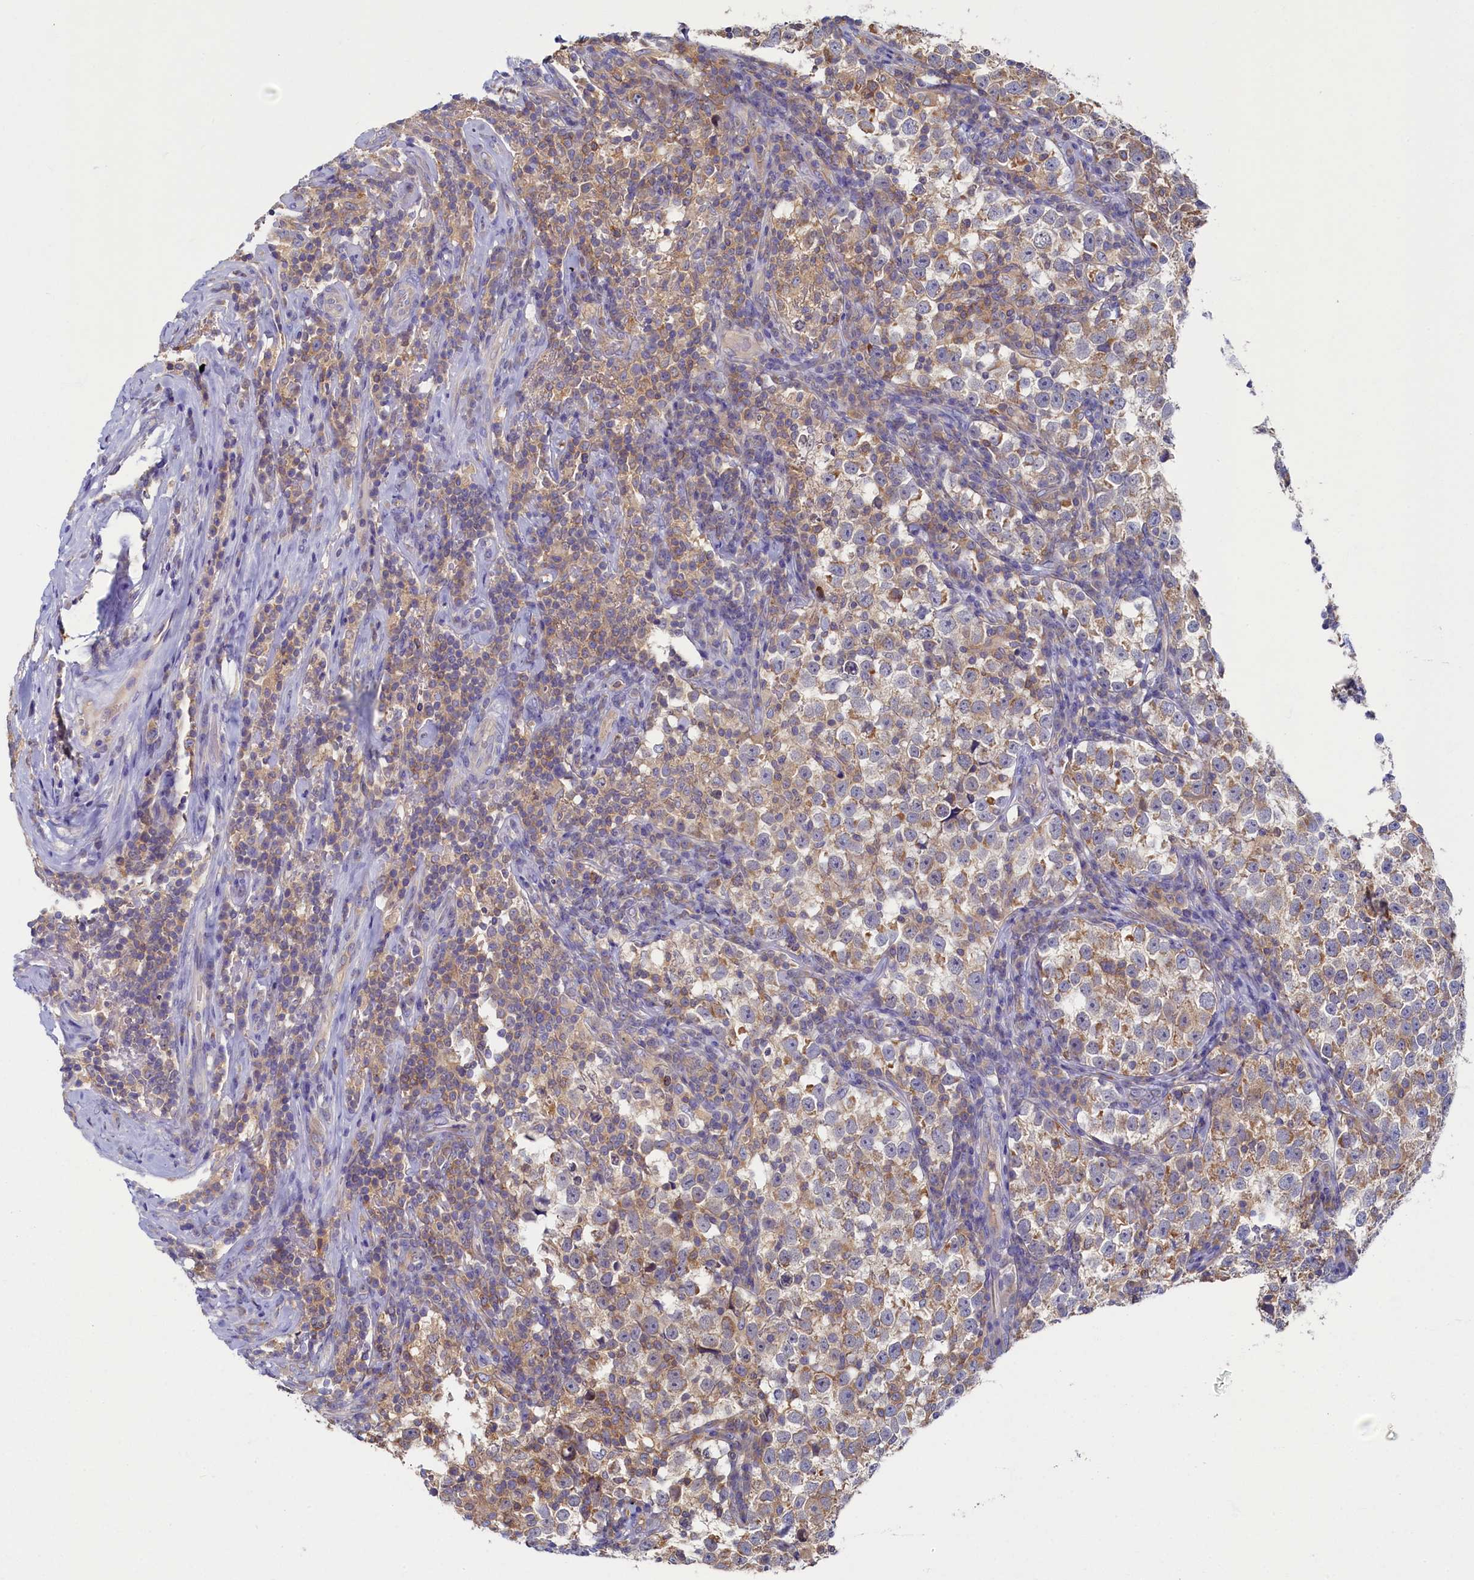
{"staining": {"intensity": "moderate", "quantity": ">75%", "location": "cytoplasmic/membranous"}, "tissue": "testis cancer", "cell_type": "Tumor cells", "image_type": "cancer", "snomed": [{"axis": "morphology", "description": "Normal tissue, NOS"}, {"axis": "morphology", "description": "Seminoma, NOS"}, {"axis": "topography", "description": "Testis"}], "caption": "High-magnification brightfield microscopy of testis cancer (seminoma) stained with DAB (3,3'-diaminobenzidine) (brown) and counterstained with hematoxylin (blue). tumor cells exhibit moderate cytoplasmic/membranous expression is seen in approximately>75% of cells.", "gene": "TIMM8B", "patient": {"sex": "male", "age": 43}}